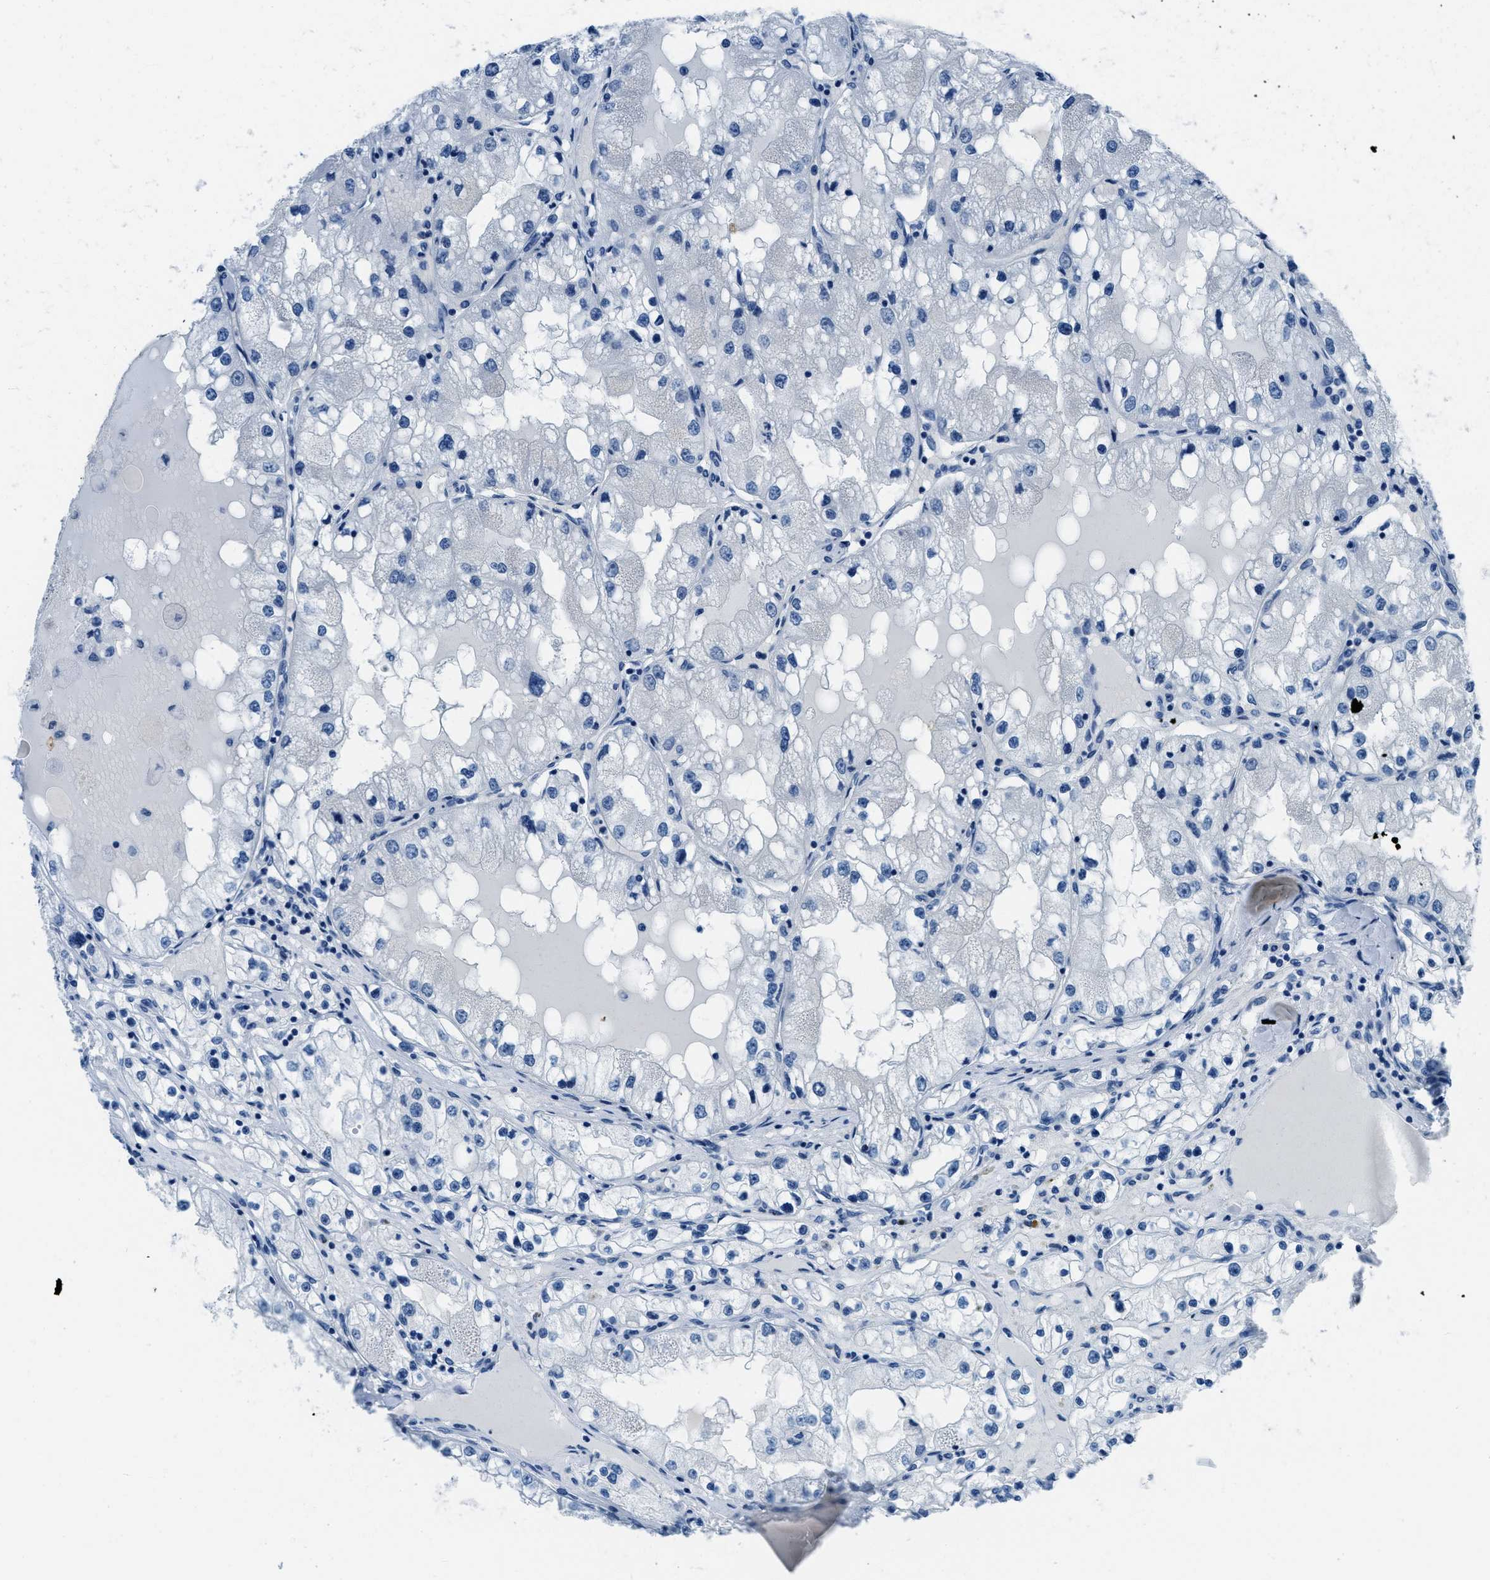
{"staining": {"intensity": "negative", "quantity": "none", "location": "none"}, "tissue": "renal cancer", "cell_type": "Tumor cells", "image_type": "cancer", "snomed": [{"axis": "morphology", "description": "Adenocarcinoma, NOS"}, {"axis": "topography", "description": "Kidney"}], "caption": "This micrograph is of adenocarcinoma (renal) stained with IHC to label a protein in brown with the nuclei are counter-stained blue. There is no expression in tumor cells.", "gene": "PLA2G2A", "patient": {"sex": "male", "age": 68}}